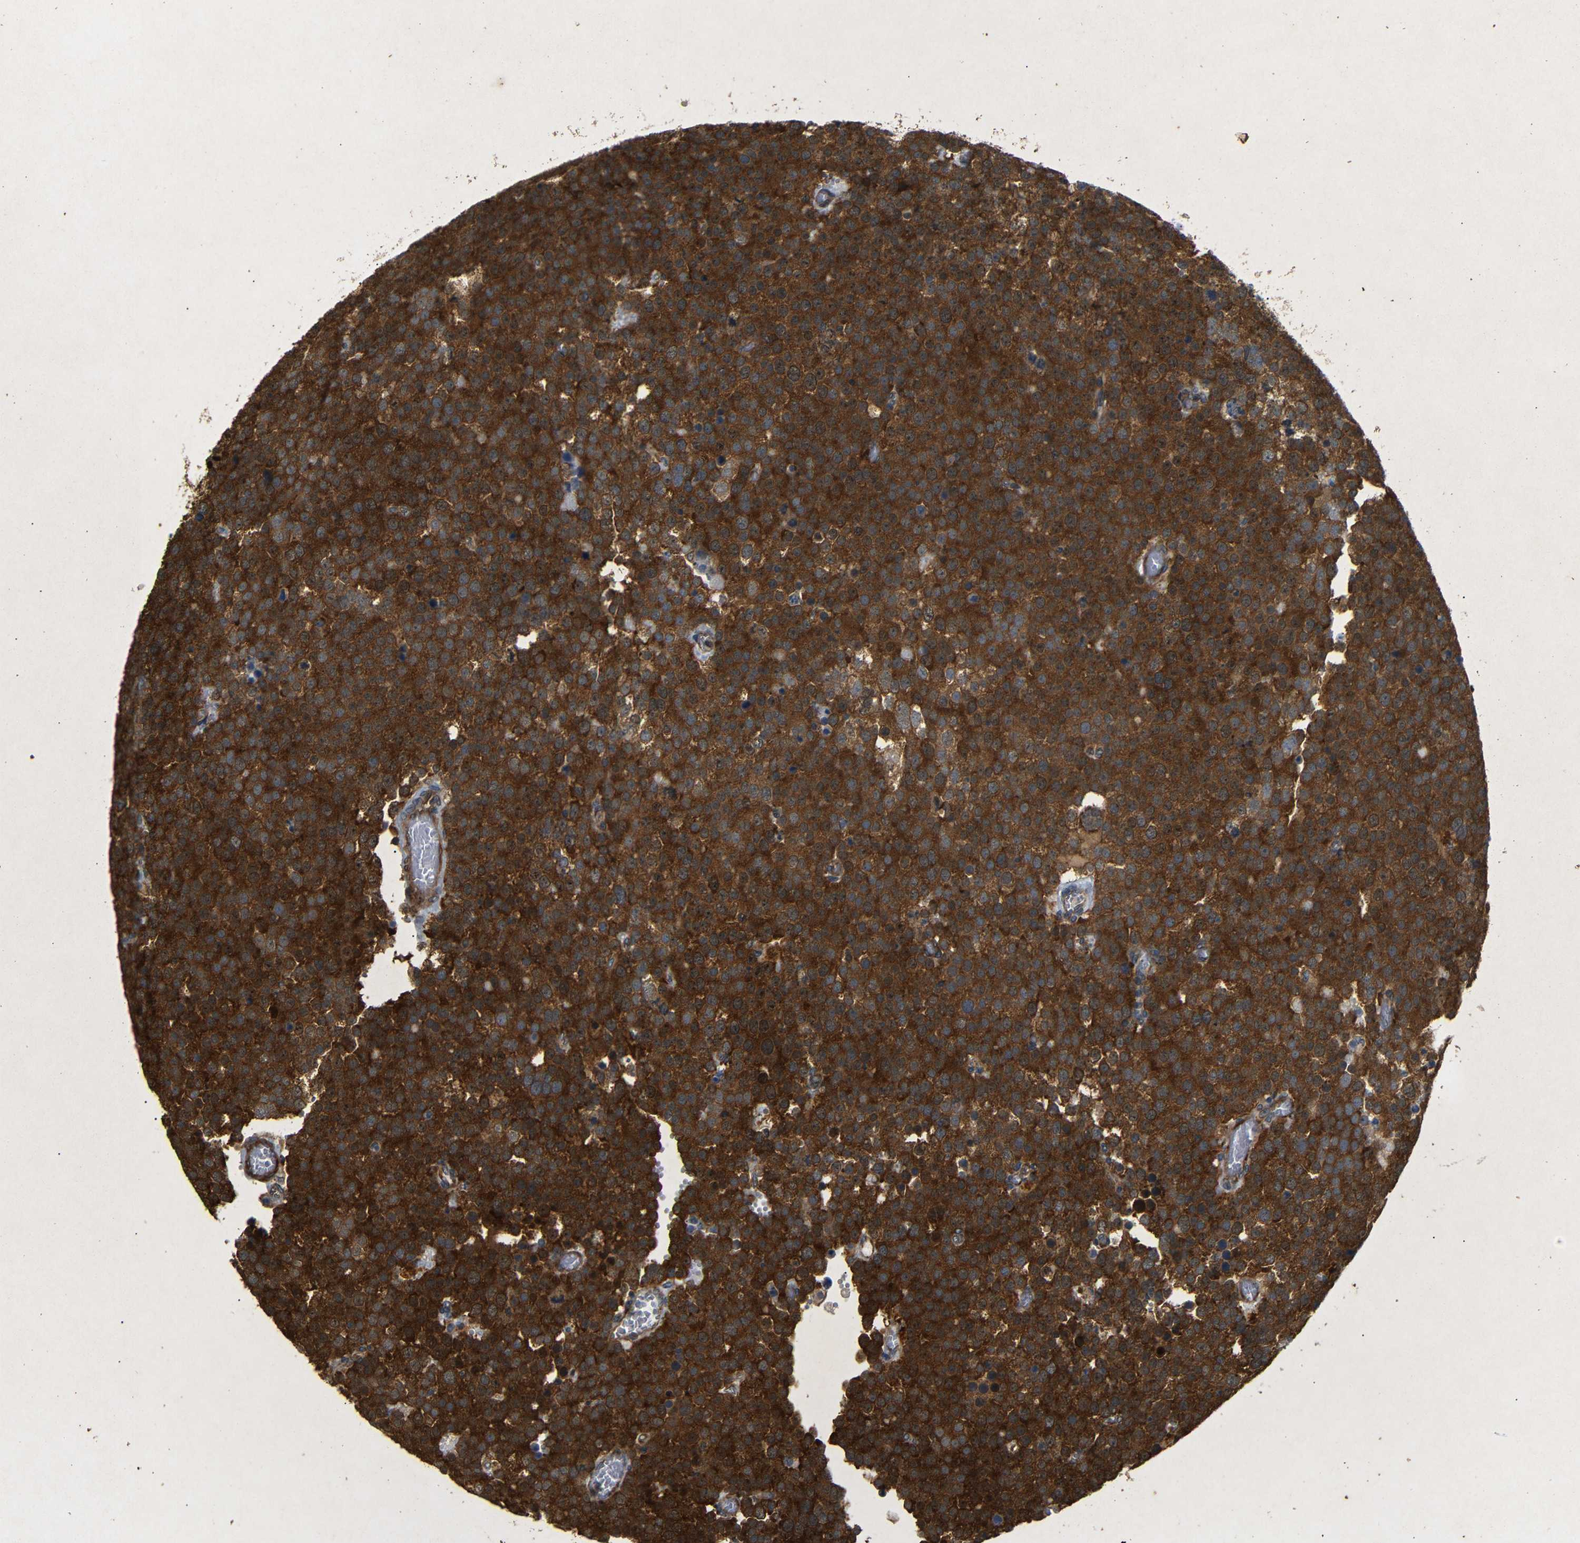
{"staining": {"intensity": "strong", "quantity": ">75%", "location": "cytoplasmic/membranous"}, "tissue": "testis cancer", "cell_type": "Tumor cells", "image_type": "cancer", "snomed": [{"axis": "morphology", "description": "Normal tissue, NOS"}, {"axis": "morphology", "description": "Seminoma, NOS"}, {"axis": "topography", "description": "Testis"}], "caption": "The photomicrograph reveals immunohistochemical staining of testis cancer. There is strong cytoplasmic/membranous staining is appreciated in approximately >75% of tumor cells.", "gene": "BTF3", "patient": {"sex": "male", "age": 71}}